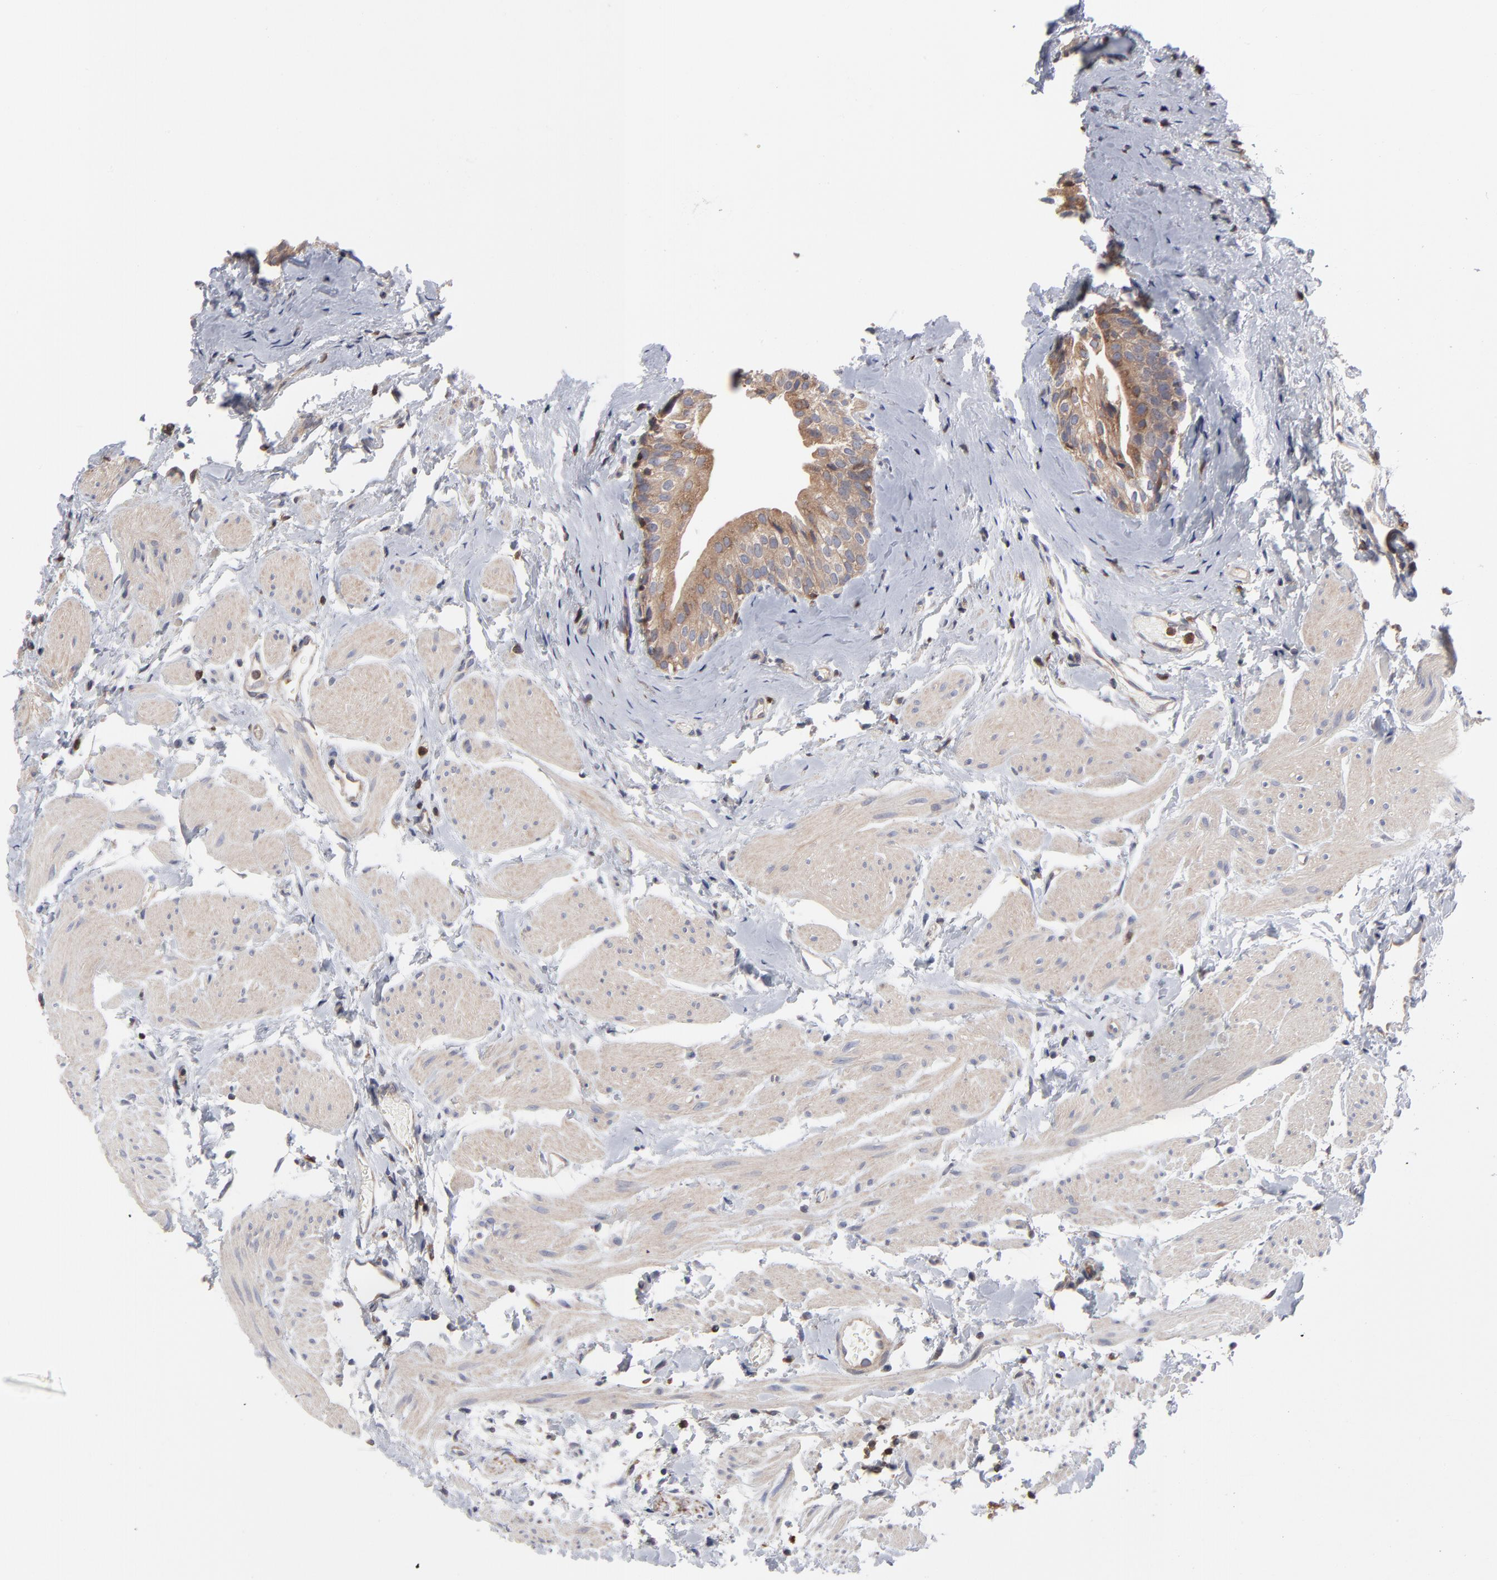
{"staining": {"intensity": "moderate", "quantity": ">75%", "location": "cytoplasmic/membranous"}, "tissue": "urinary bladder", "cell_type": "Urothelial cells", "image_type": "normal", "snomed": [{"axis": "morphology", "description": "Normal tissue, NOS"}, {"axis": "topography", "description": "Urinary bladder"}], "caption": "Immunohistochemistry staining of unremarkable urinary bladder, which exhibits medium levels of moderate cytoplasmic/membranous positivity in approximately >75% of urothelial cells indicating moderate cytoplasmic/membranous protein positivity. The staining was performed using DAB (brown) for protein detection and nuclei were counterstained in hematoxylin (blue).", "gene": "MAP2K1", "patient": {"sex": "male", "age": 59}}